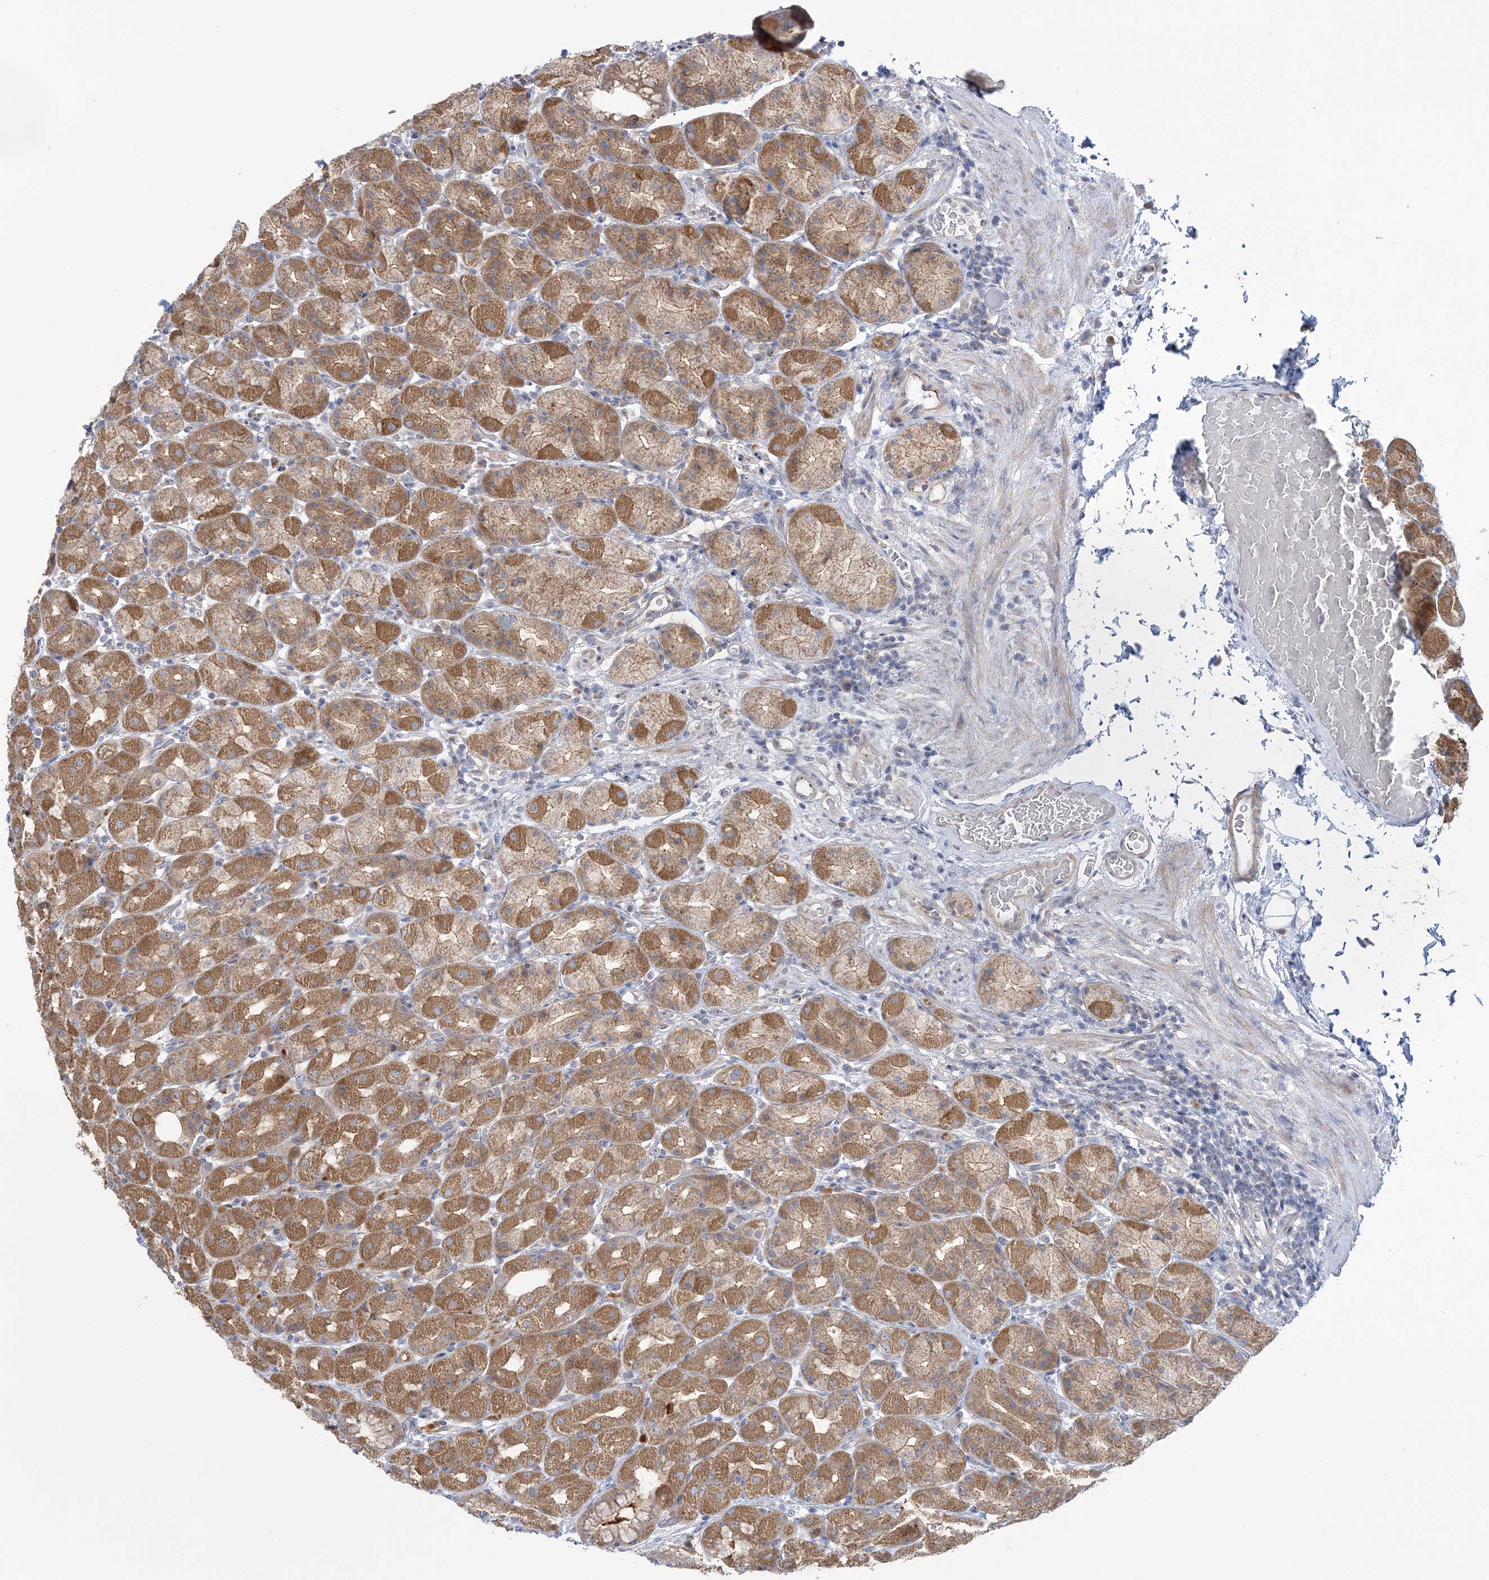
{"staining": {"intensity": "moderate", "quantity": ">75%", "location": "cytoplasmic/membranous"}, "tissue": "stomach", "cell_type": "Glandular cells", "image_type": "normal", "snomed": [{"axis": "morphology", "description": "Normal tissue, NOS"}, {"axis": "topography", "description": "Stomach, upper"}], "caption": "The histopathology image exhibits staining of unremarkable stomach, revealing moderate cytoplasmic/membranous protein positivity (brown color) within glandular cells.", "gene": "MMADHC", "patient": {"sex": "male", "age": 68}}